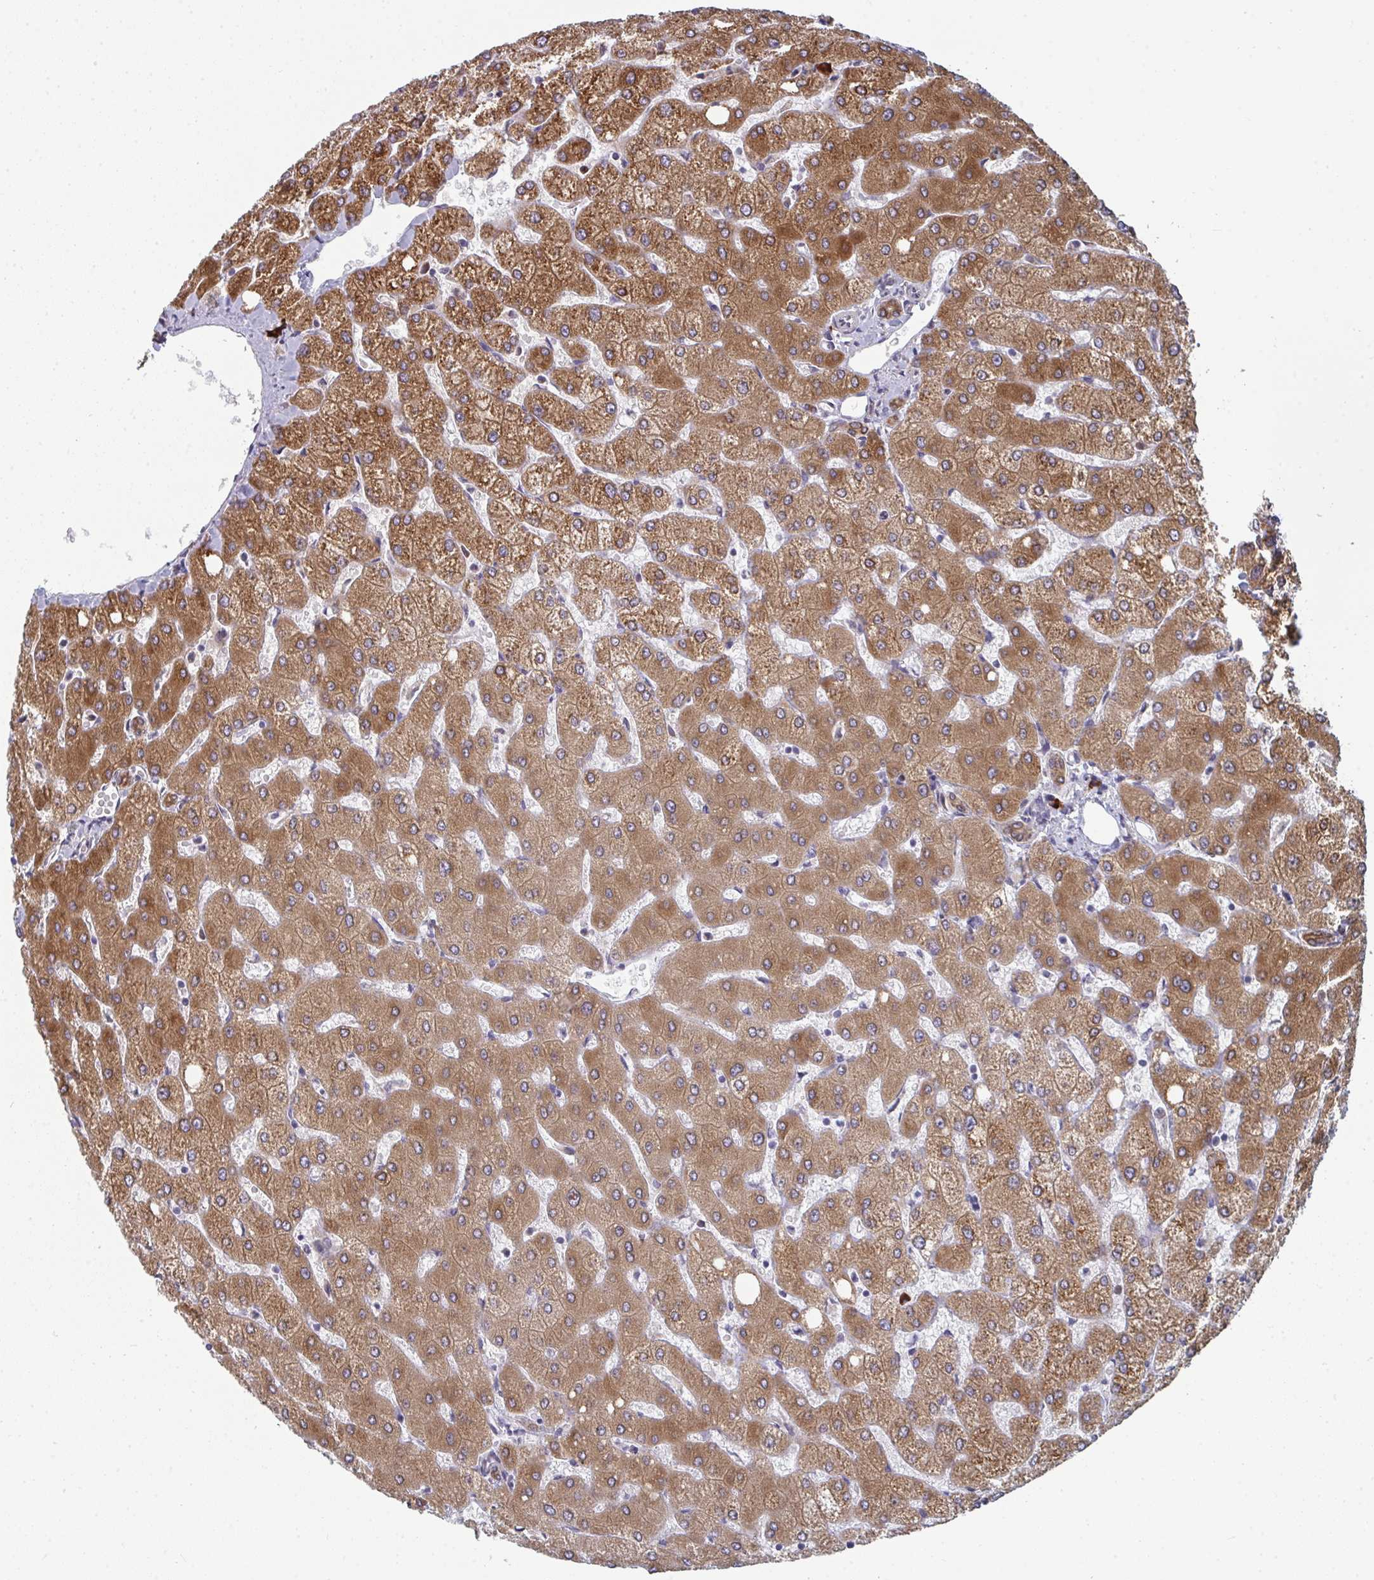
{"staining": {"intensity": "moderate", "quantity": ">75%", "location": "cytoplasmic/membranous"}, "tissue": "liver", "cell_type": "Cholangiocytes", "image_type": "normal", "snomed": [{"axis": "morphology", "description": "Normal tissue, NOS"}, {"axis": "topography", "description": "Liver"}], "caption": "Brown immunohistochemical staining in unremarkable human liver shows moderate cytoplasmic/membranous positivity in approximately >75% of cholangiocytes.", "gene": "LYSMD4", "patient": {"sex": "female", "age": 54}}